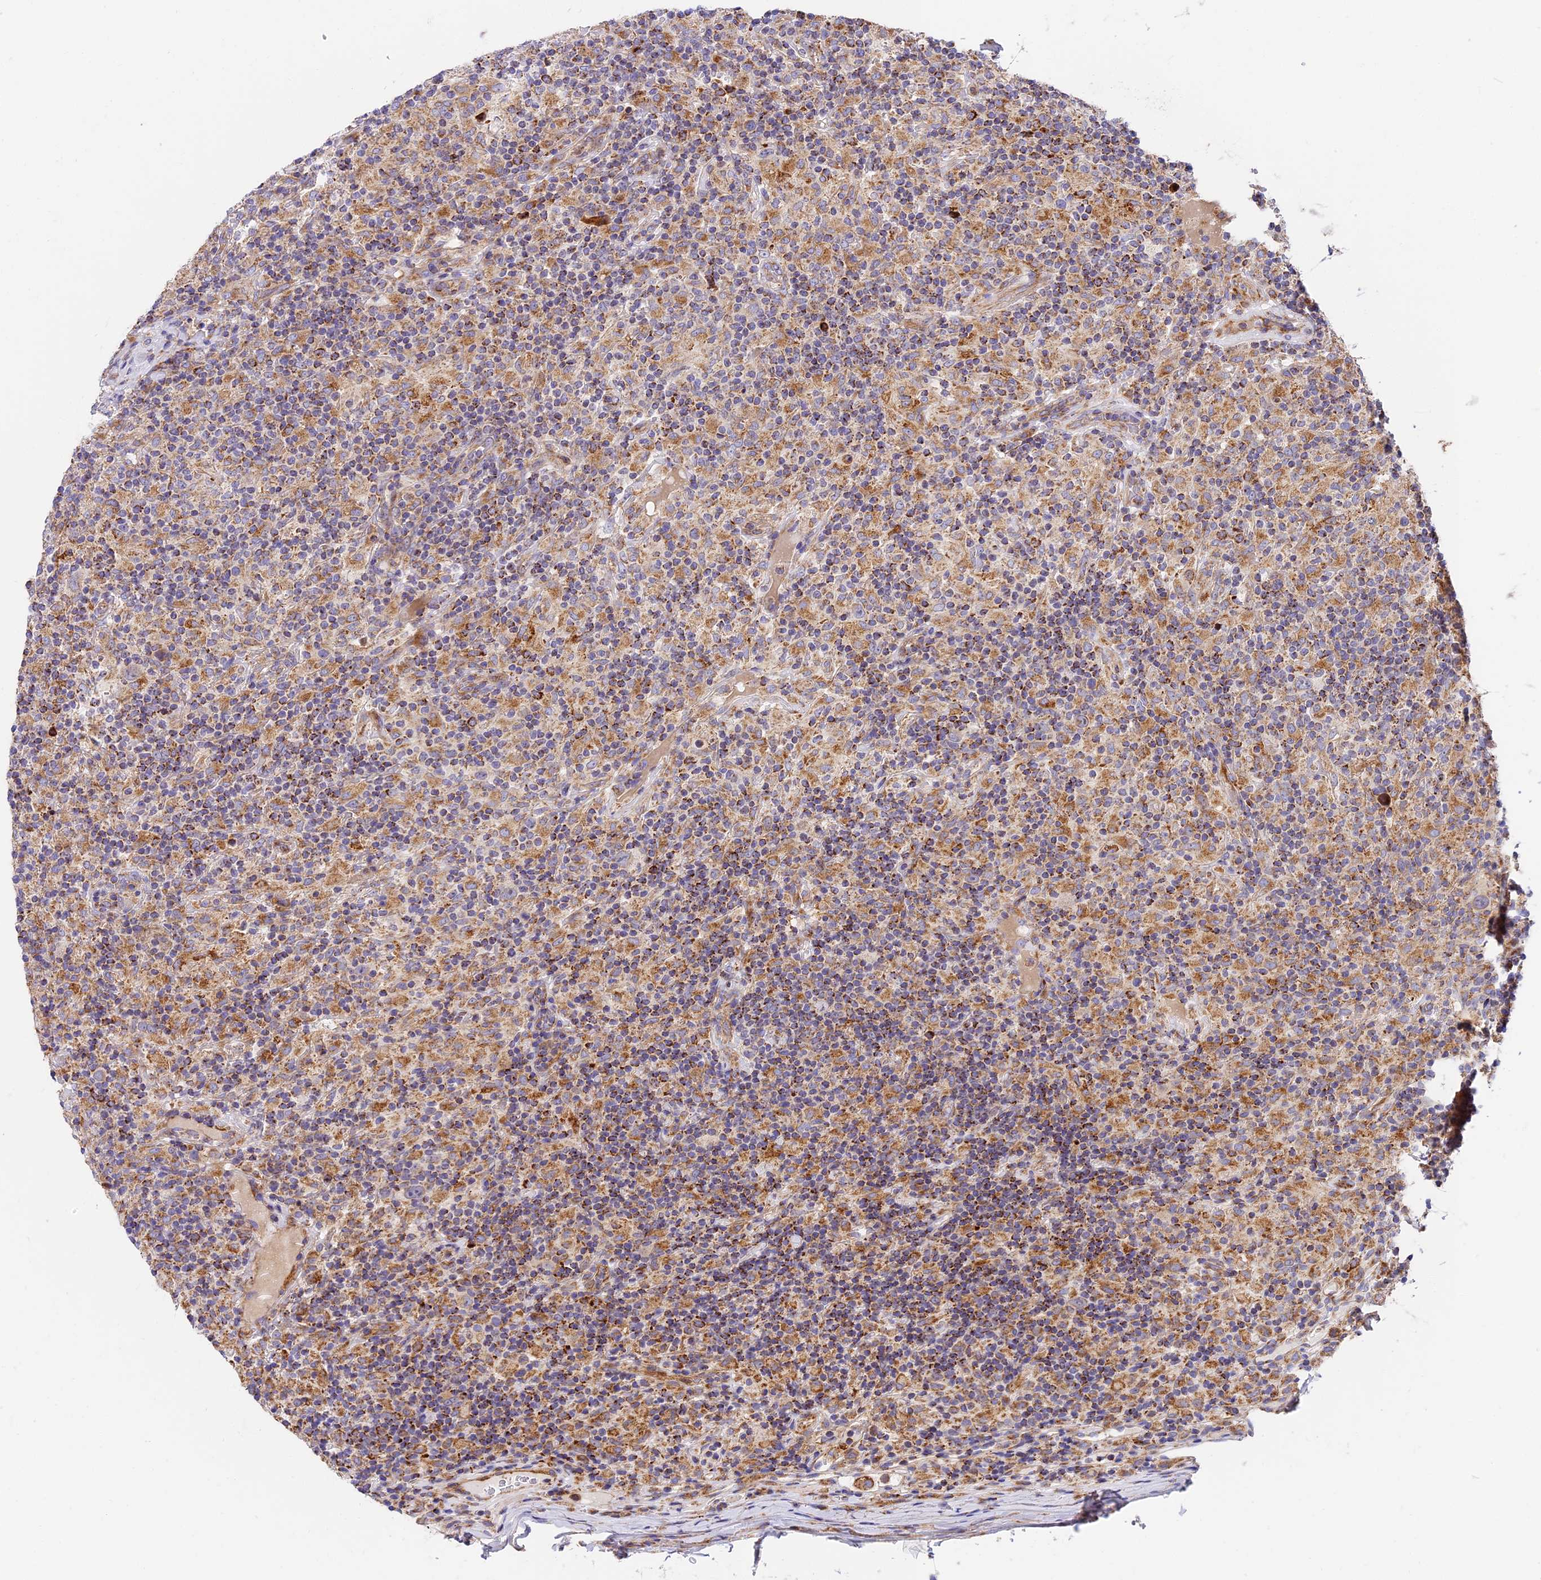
{"staining": {"intensity": "weak", "quantity": "<25%", "location": "cytoplasmic/membranous"}, "tissue": "lymphoma", "cell_type": "Tumor cells", "image_type": "cancer", "snomed": [{"axis": "morphology", "description": "Hodgkin's disease, NOS"}, {"axis": "topography", "description": "Lymph node"}], "caption": "A high-resolution histopathology image shows IHC staining of lymphoma, which demonstrates no significant expression in tumor cells. (Brightfield microscopy of DAB immunohistochemistry (IHC) at high magnification).", "gene": "MRAS", "patient": {"sex": "male", "age": 70}}